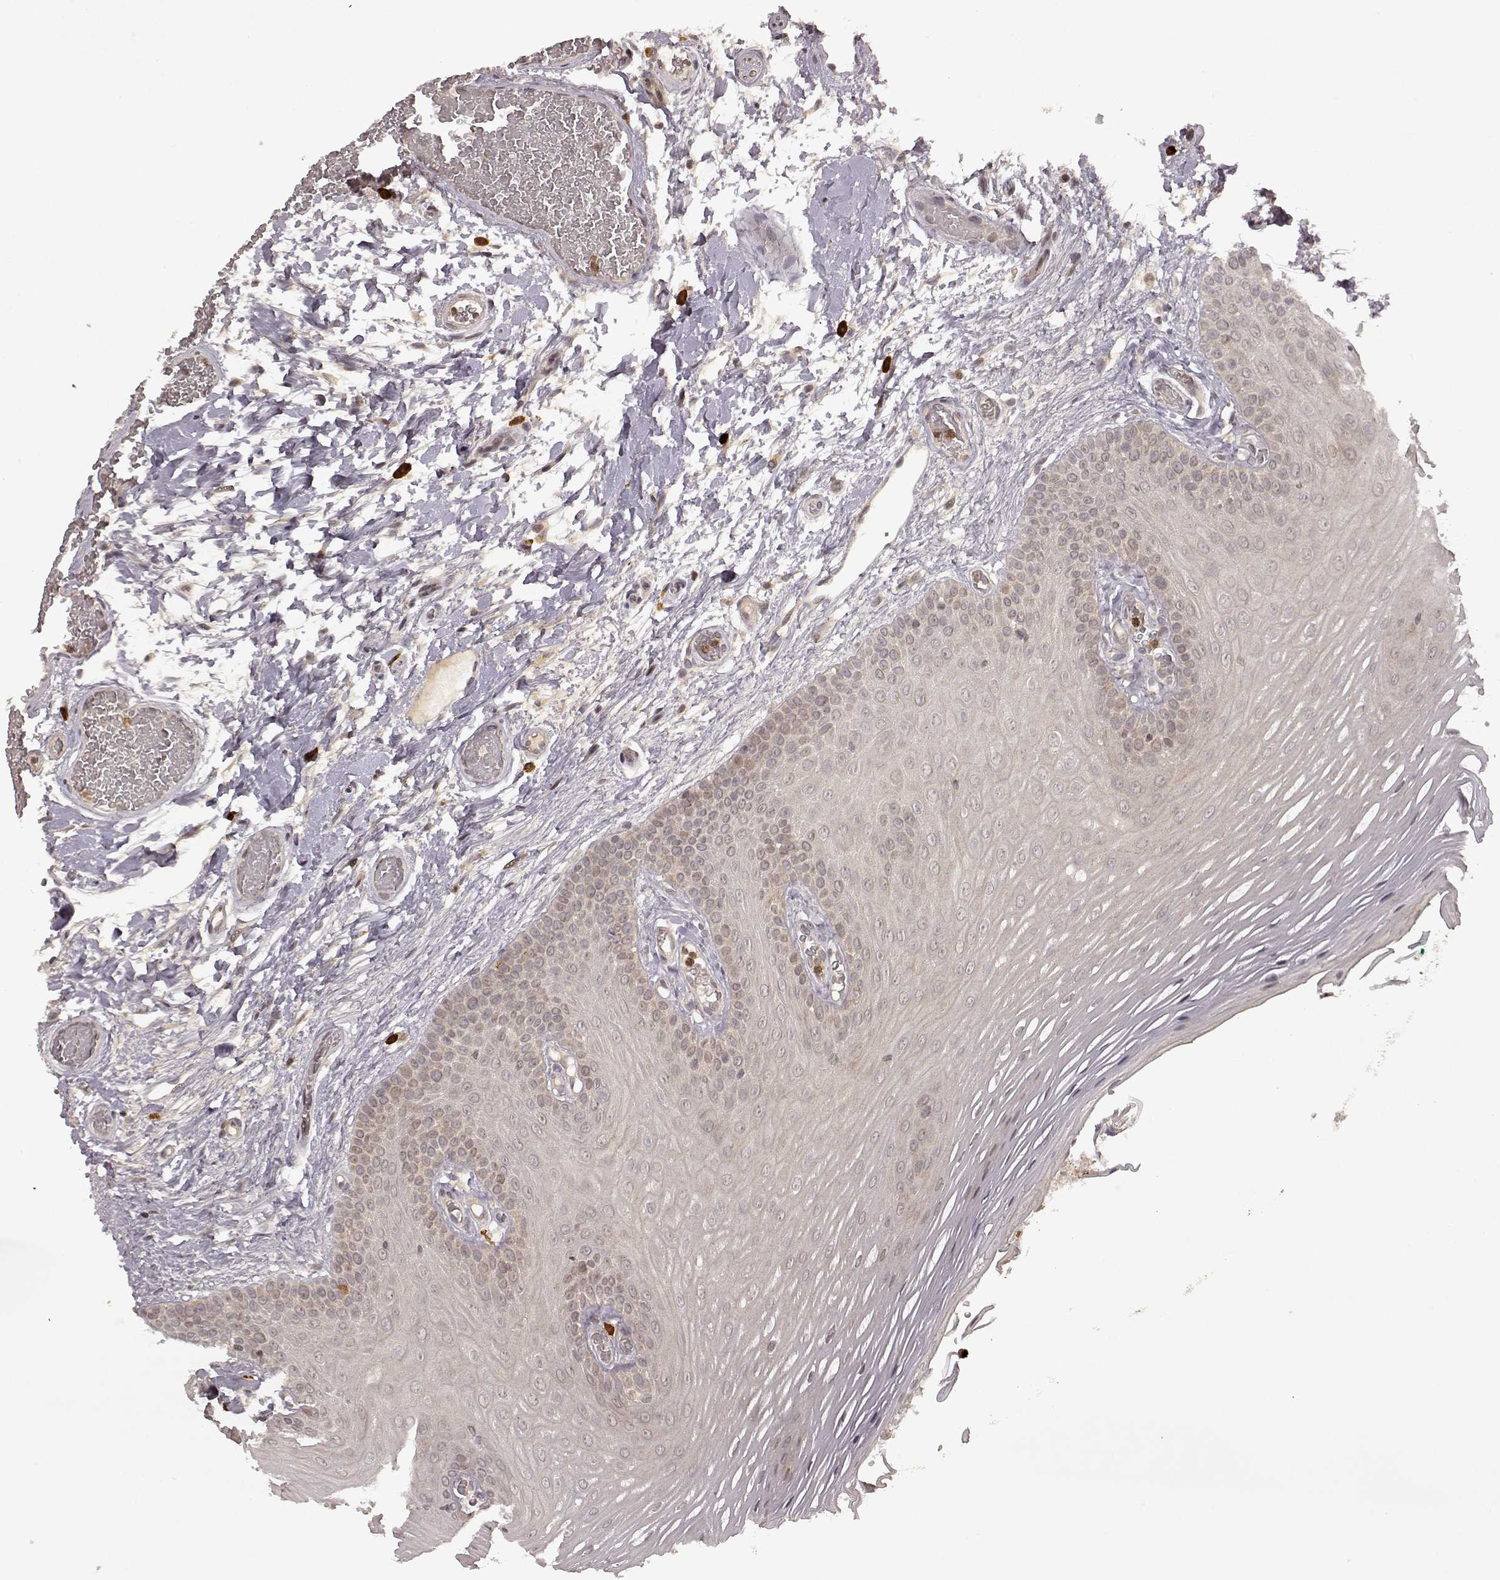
{"staining": {"intensity": "weak", "quantity": "25%-75%", "location": "cytoplasmic/membranous"}, "tissue": "oral mucosa", "cell_type": "Squamous epithelial cells", "image_type": "normal", "snomed": [{"axis": "morphology", "description": "Normal tissue, NOS"}, {"axis": "morphology", "description": "Squamous cell carcinoma, NOS"}, {"axis": "topography", "description": "Oral tissue"}, {"axis": "topography", "description": "Head-Neck"}], "caption": "Weak cytoplasmic/membranous protein expression is appreciated in approximately 25%-75% of squamous epithelial cells in oral mucosa.", "gene": "TRMU", "patient": {"sex": "male", "age": 78}}